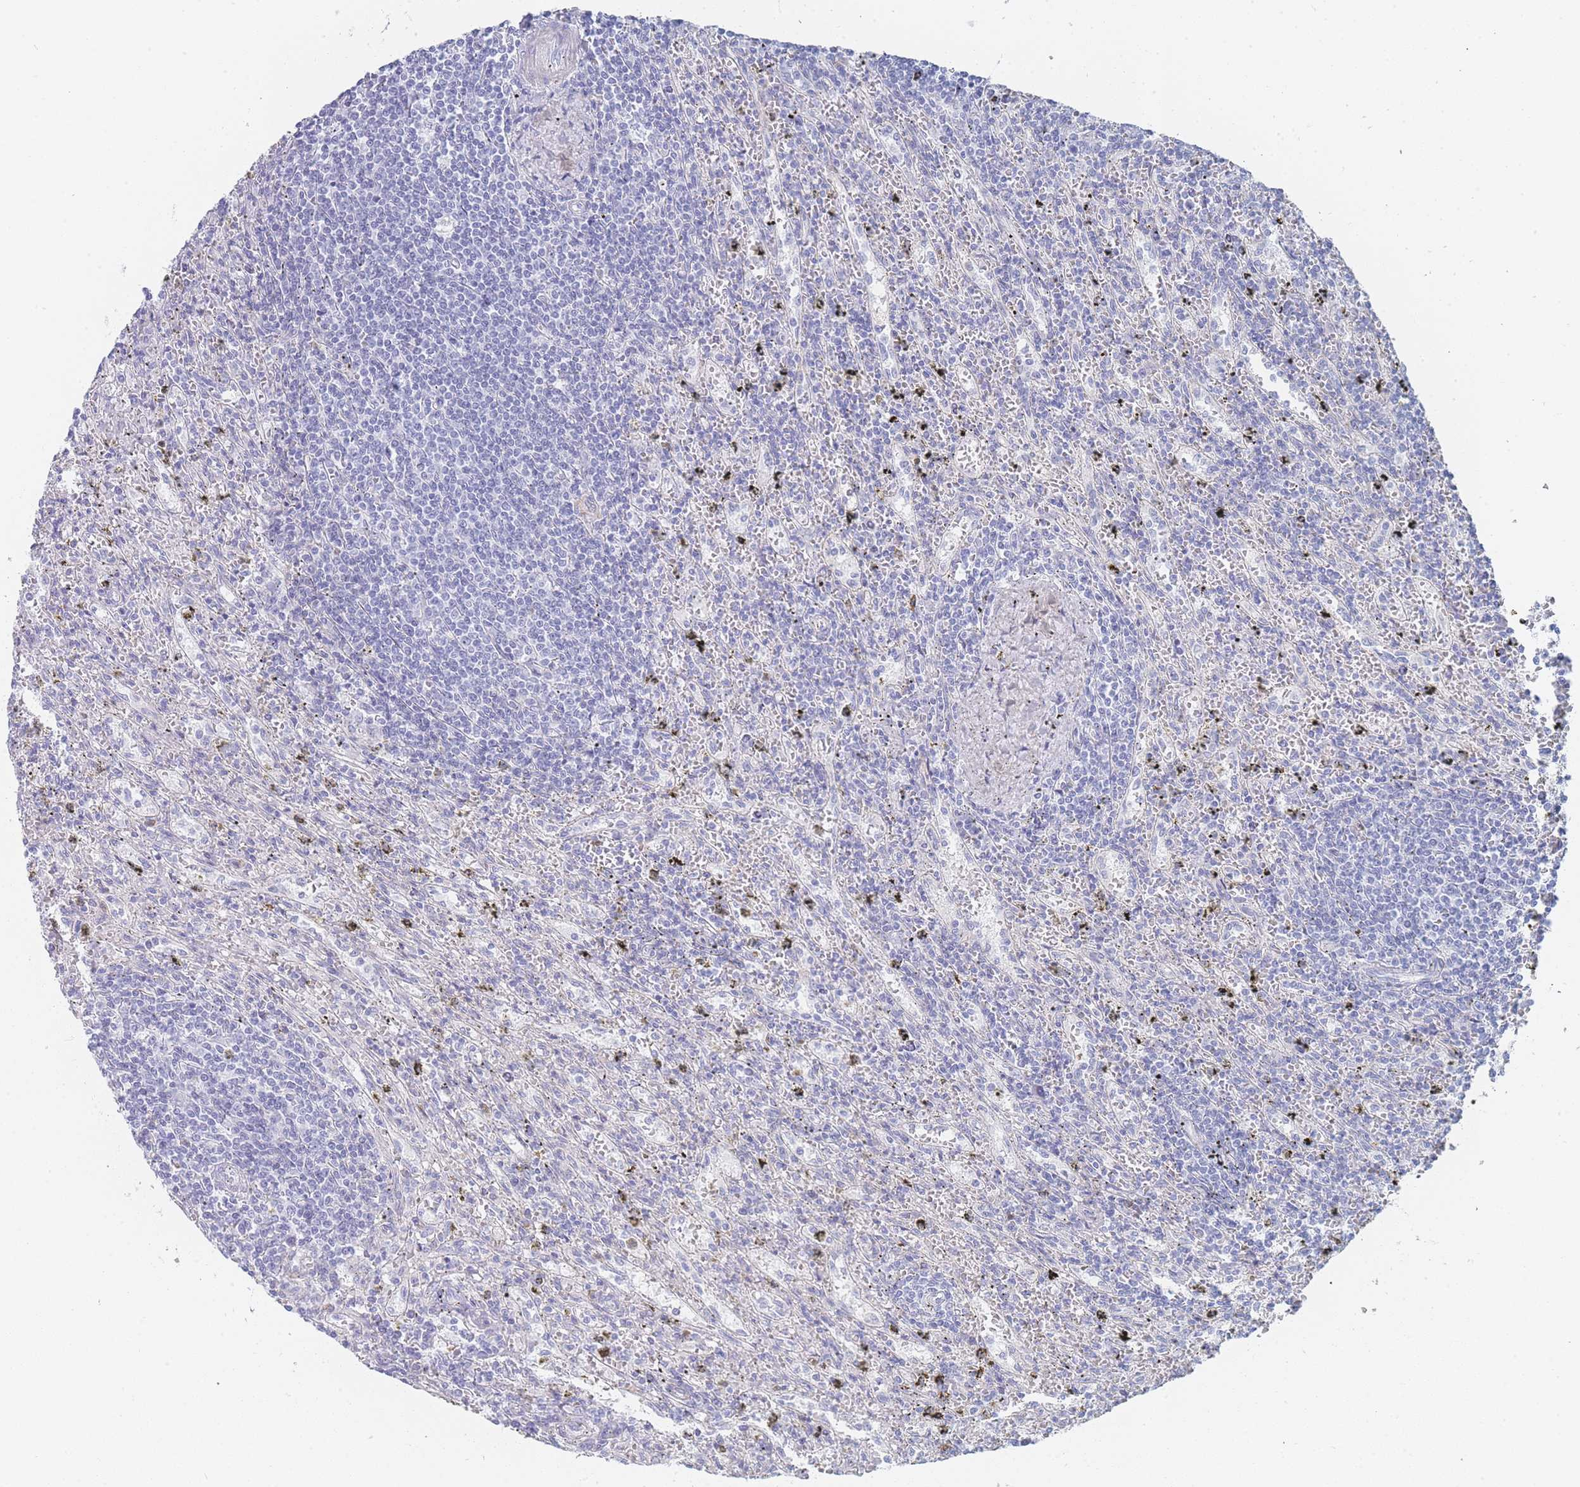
{"staining": {"intensity": "negative", "quantity": "none", "location": "none"}, "tissue": "lymphoma", "cell_type": "Tumor cells", "image_type": "cancer", "snomed": [{"axis": "morphology", "description": "Malignant lymphoma, non-Hodgkin's type, Low grade"}, {"axis": "topography", "description": "Spleen"}], "caption": "Immunohistochemistry image of low-grade malignant lymphoma, non-Hodgkin's type stained for a protein (brown), which reveals no positivity in tumor cells.", "gene": "IMPG1", "patient": {"sex": "male", "age": 76}}